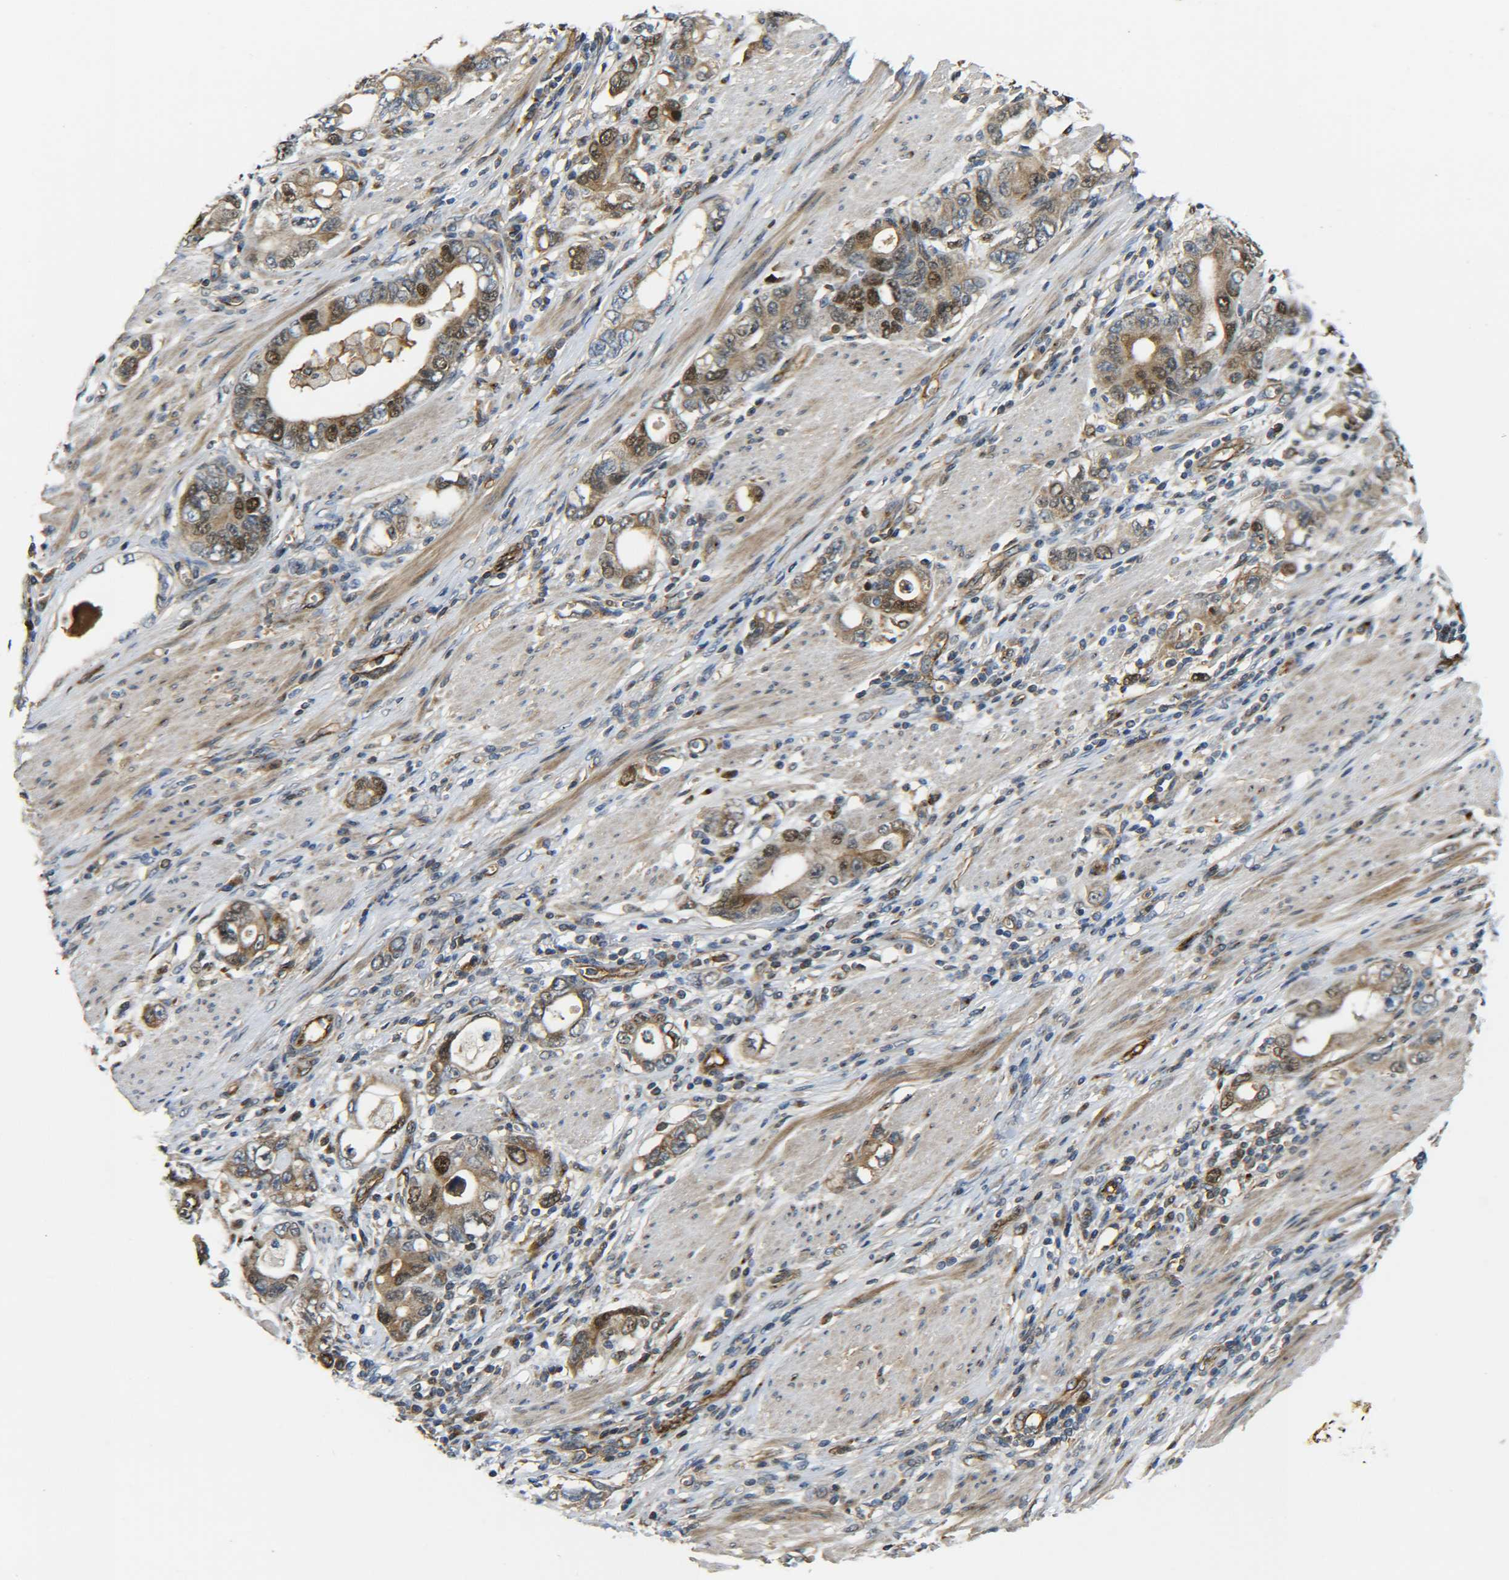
{"staining": {"intensity": "moderate", "quantity": ">75%", "location": "cytoplasmic/membranous,nuclear"}, "tissue": "stomach cancer", "cell_type": "Tumor cells", "image_type": "cancer", "snomed": [{"axis": "morphology", "description": "Adenocarcinoma, NOS"}, {"axis": "topography", "description": "Stomach, lower"}], "caption": "A high-resolution photomicrograph shows immunohistochemistry (IHC) staining of stomach cancer, which shows moderate cytoplasmic/membranous and nuclear positivity in approximately >75% of tumor cells.", "gene": "ECE1", "patient": {"sex": "female", "age": 93}}